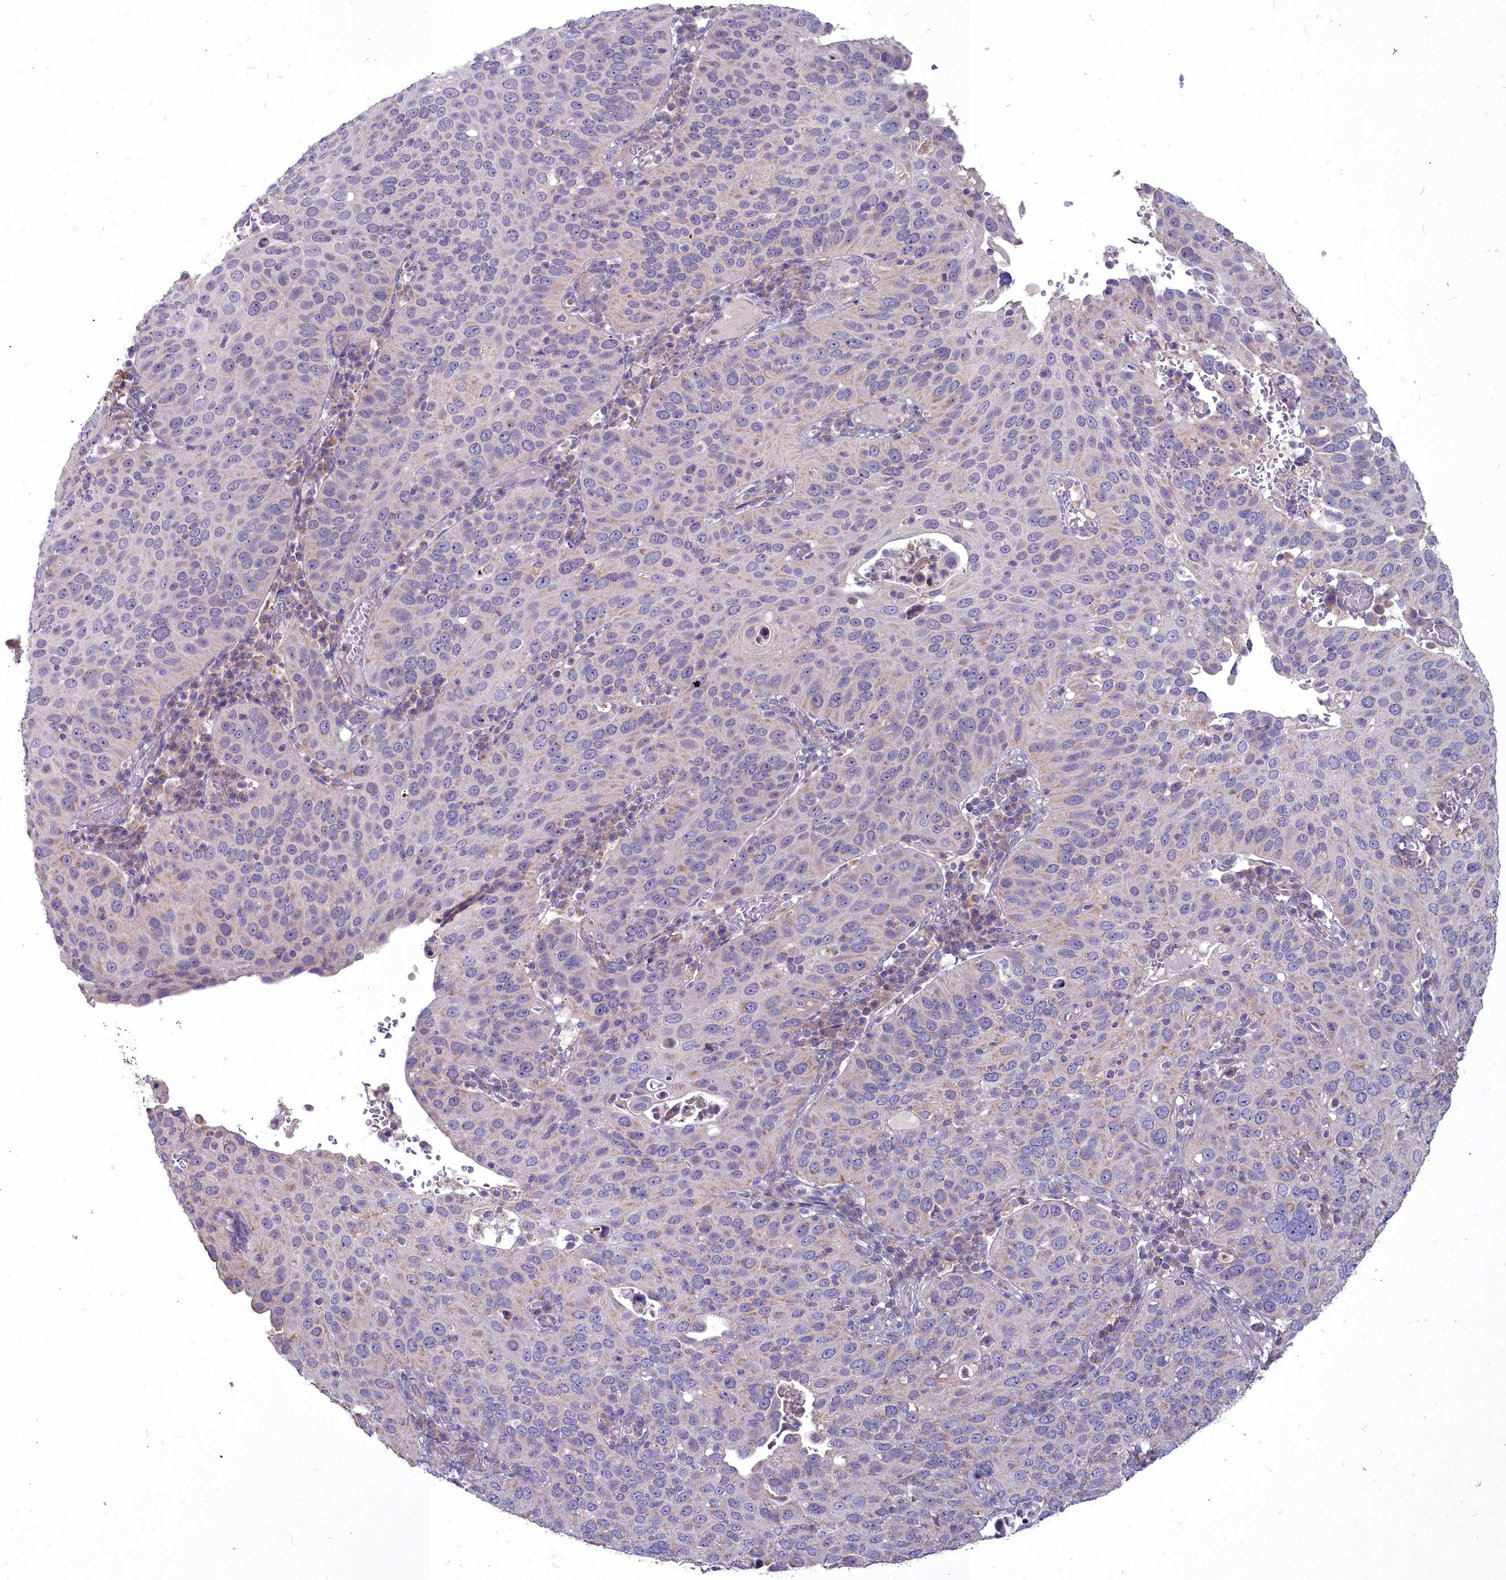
{"staining": {"intensity": "weak", "quantity": "<25%", "location": "cytoplasmic/membranous"}, "tissue": "cervical cancer", "cell_type": "Tumor cells", "image_type": "cancer", "snomed": [{"axis": "morphology", "description": "Squamous cell carcinoma, NOS"}, {"axis": "topography", "description": "Cervix"}], "caption": "The histopathology image reveals no staining of tumor cells in cervical squamous cell carcinoma. Brightfield microscopy of IHC stained with DAB (3,3'-diaminobenzidine) (brown) and hematoxylin (blue), captured at high magnification.", "gene": "MICU2", "patient": {"sex": "female", "age": 36}}